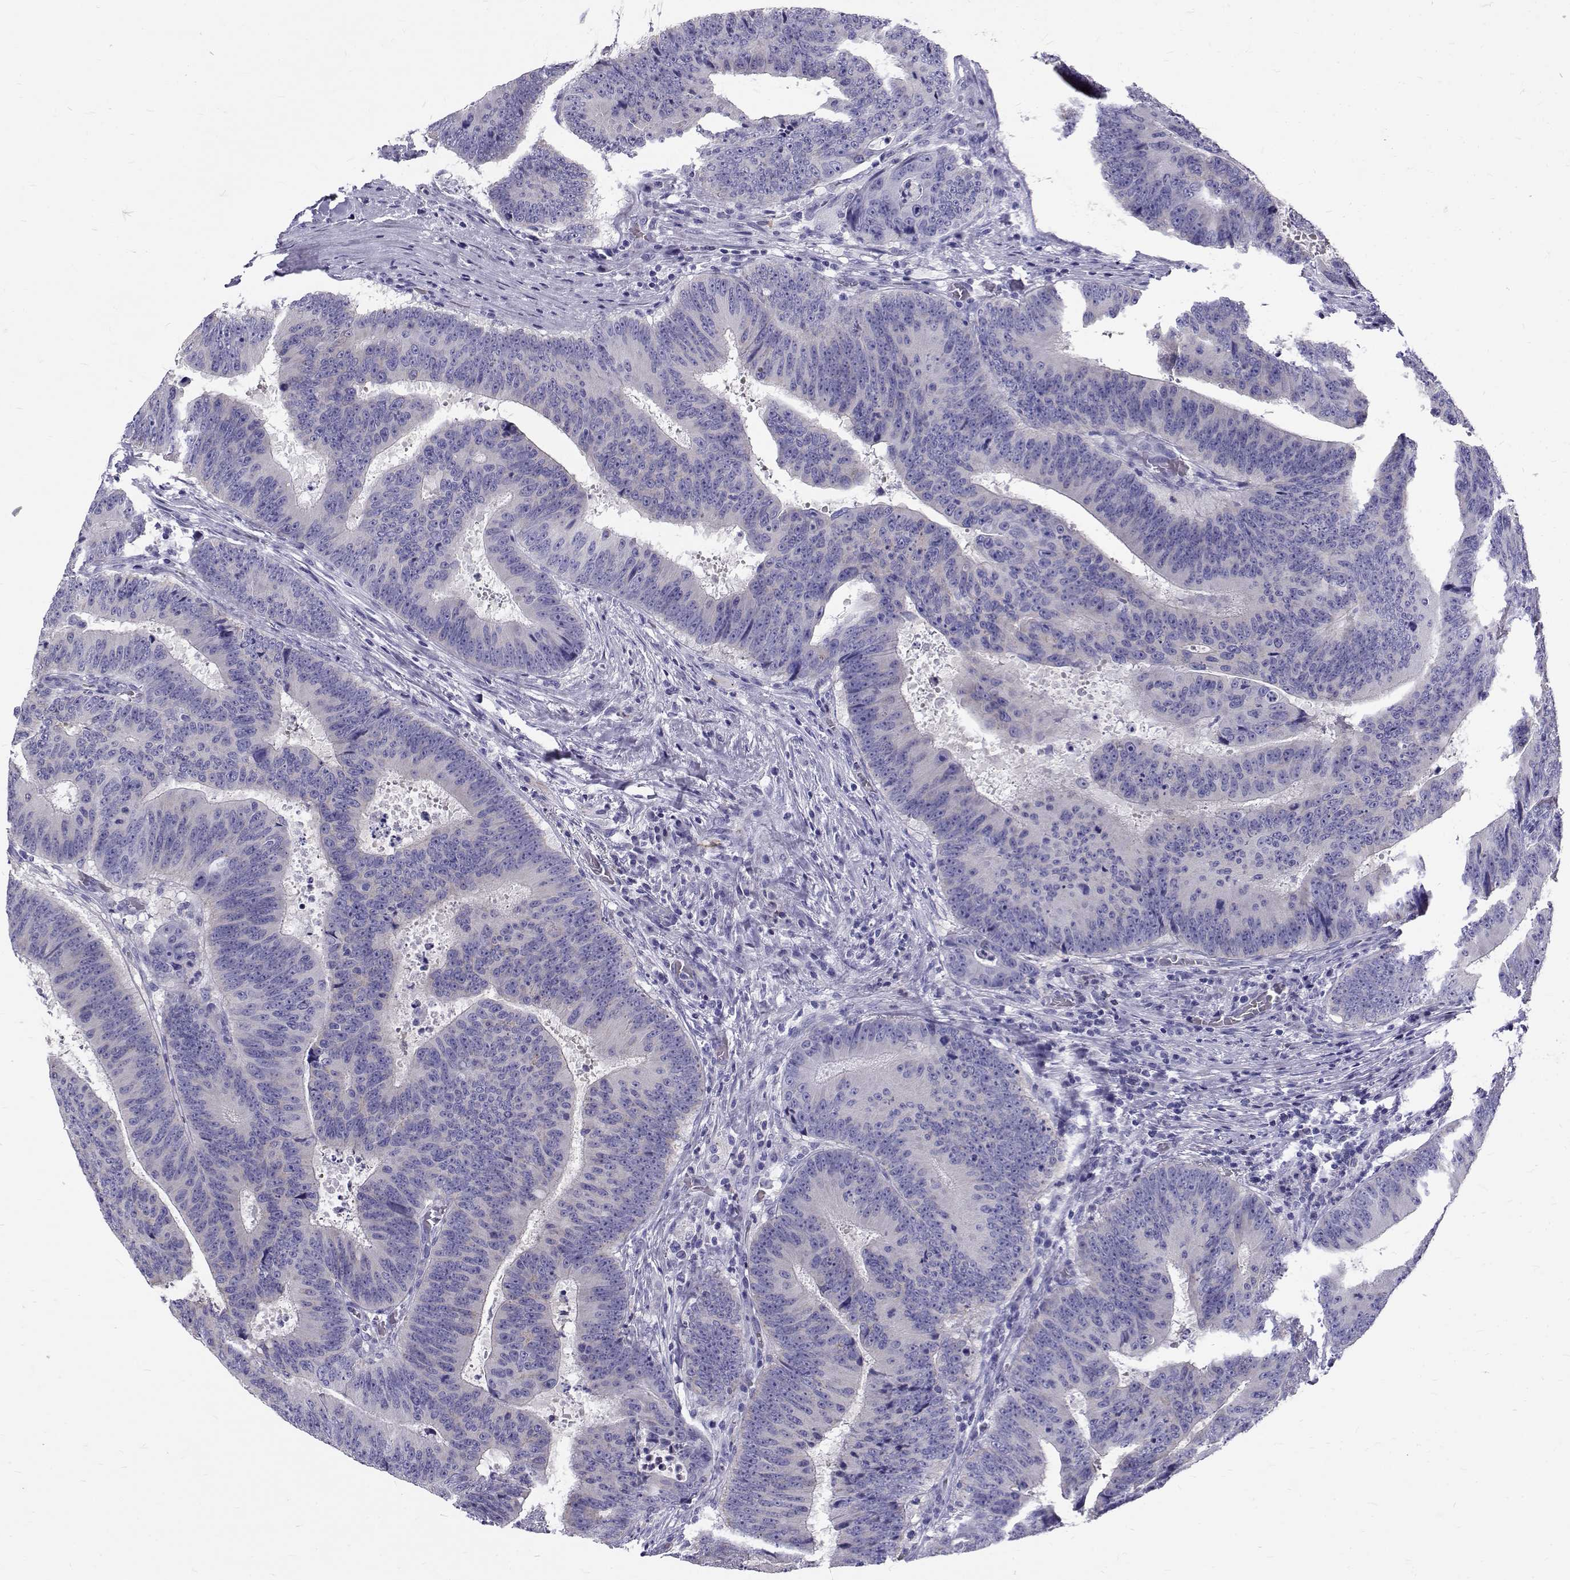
{"staining": {"intensity": "negative", "quantity": "none", "location": "none"}, "tissue": "colorectal cancer", "cell_type": "Tumor cells", "image_type": "cancer", "snomed": [{"axis": "morphology", "description": "Adenocarcinoma, NOS"}, {"axis": "topography", "description": "Colon"}], "caption": "IHC of human adenocarcinoma (colorectal) displays no positivity in tumor cells.", "gene": "IGSF1", "patient": {"sex": "female", "age": 82}}